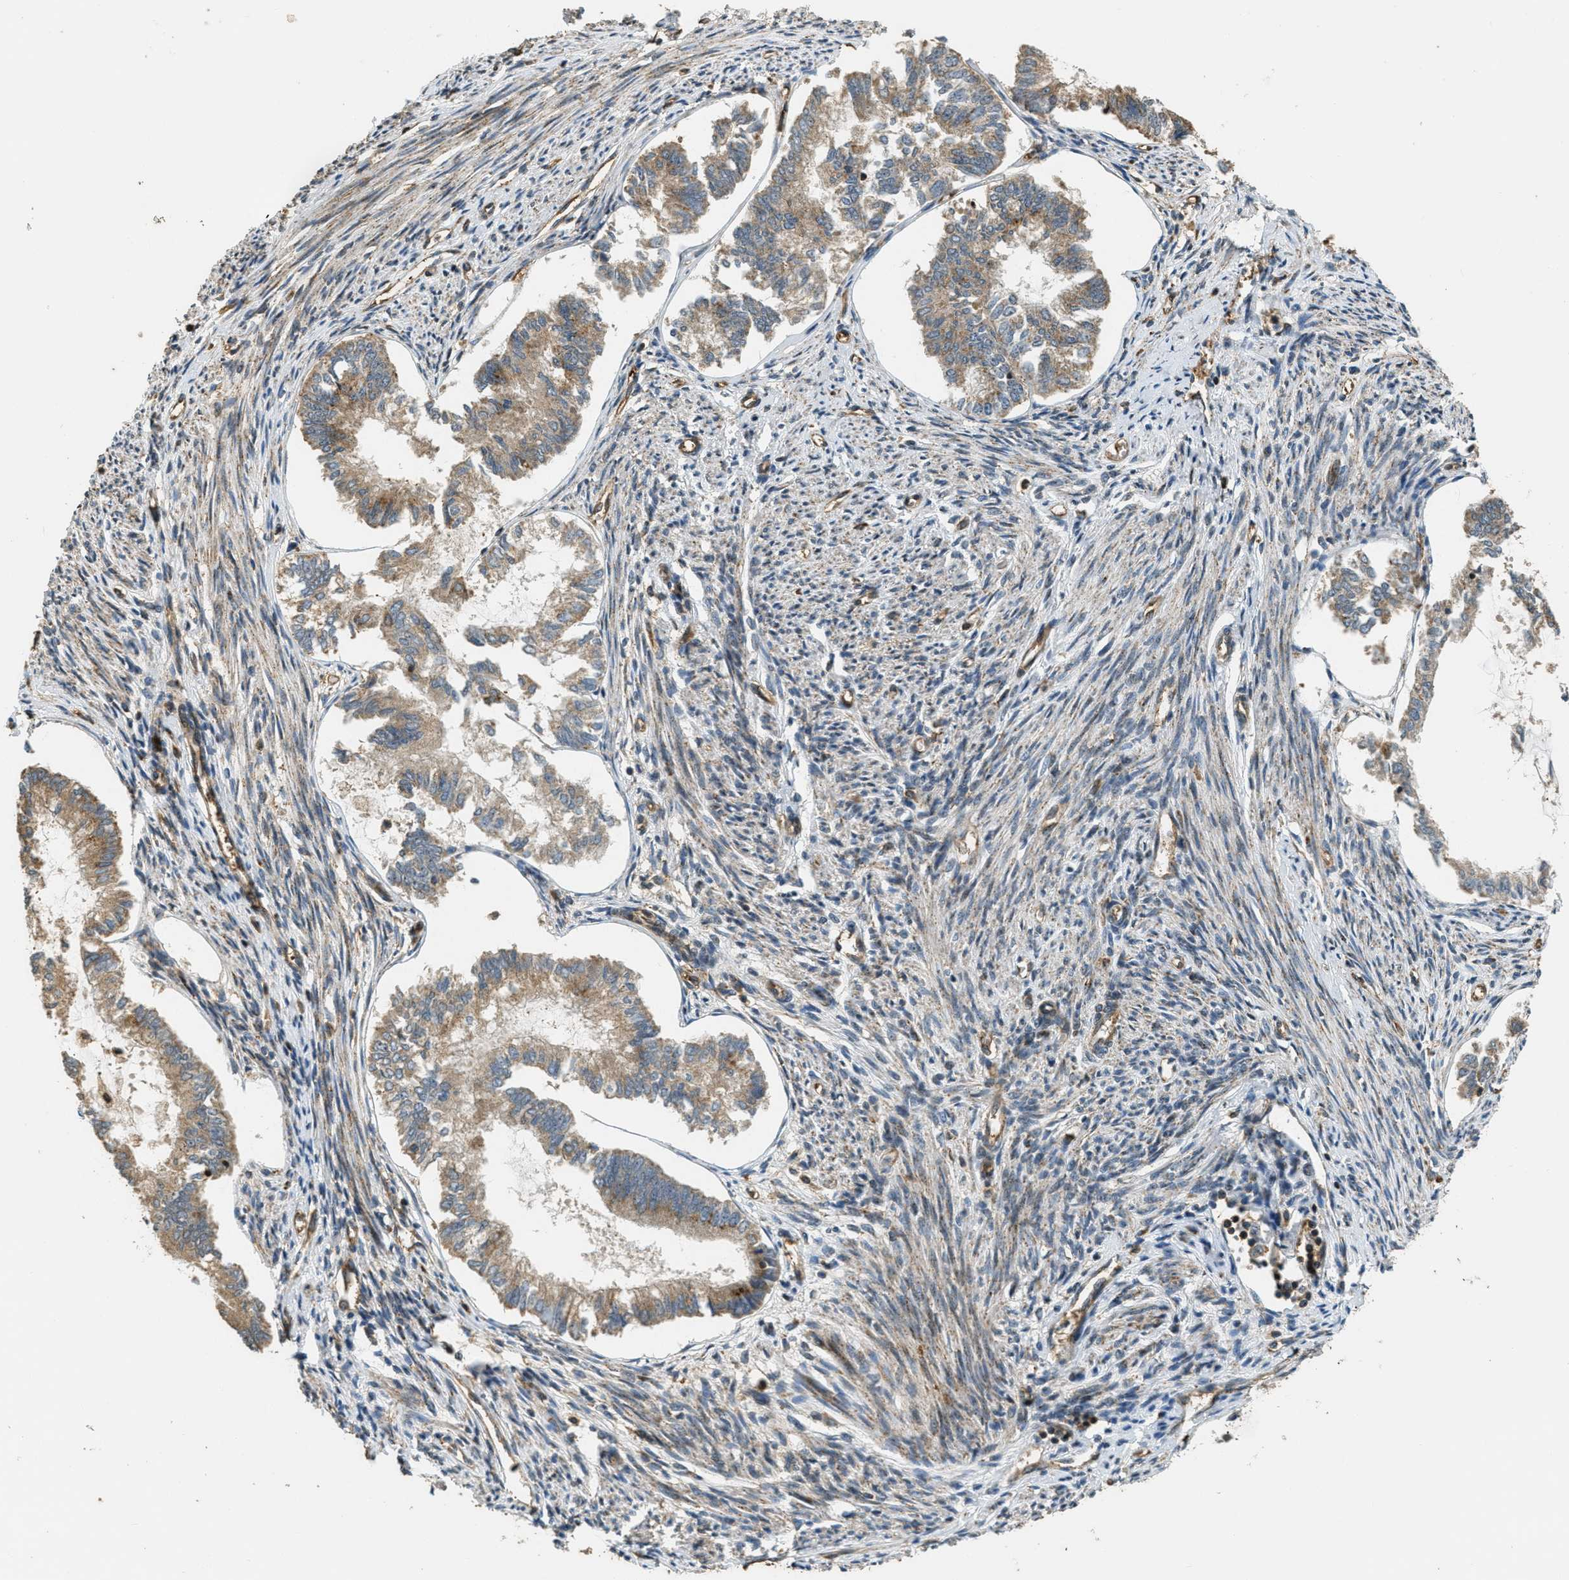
{"staining": {"intensity": "moderate", "quantity": ">75%", "location": "cytoplasmic/membranous"}, "tissue": "endometrial cancer", "cell_type": "Tumor cells", "image_type": "cancer", "snomed": [{"axis": "morphology", "description": "Adenocarcinoma, NOS"}, {"axis": "topography", "description": "Endometrium"}], "caption": "Protein staining of adenocarcinoma (endometrial) tissue demonstrates moderate cytoplasmic/membranous staining in approximately >75% of tumor cells.", "gene": "LRP12", "patient": {"sex": "female", "age": 86}}